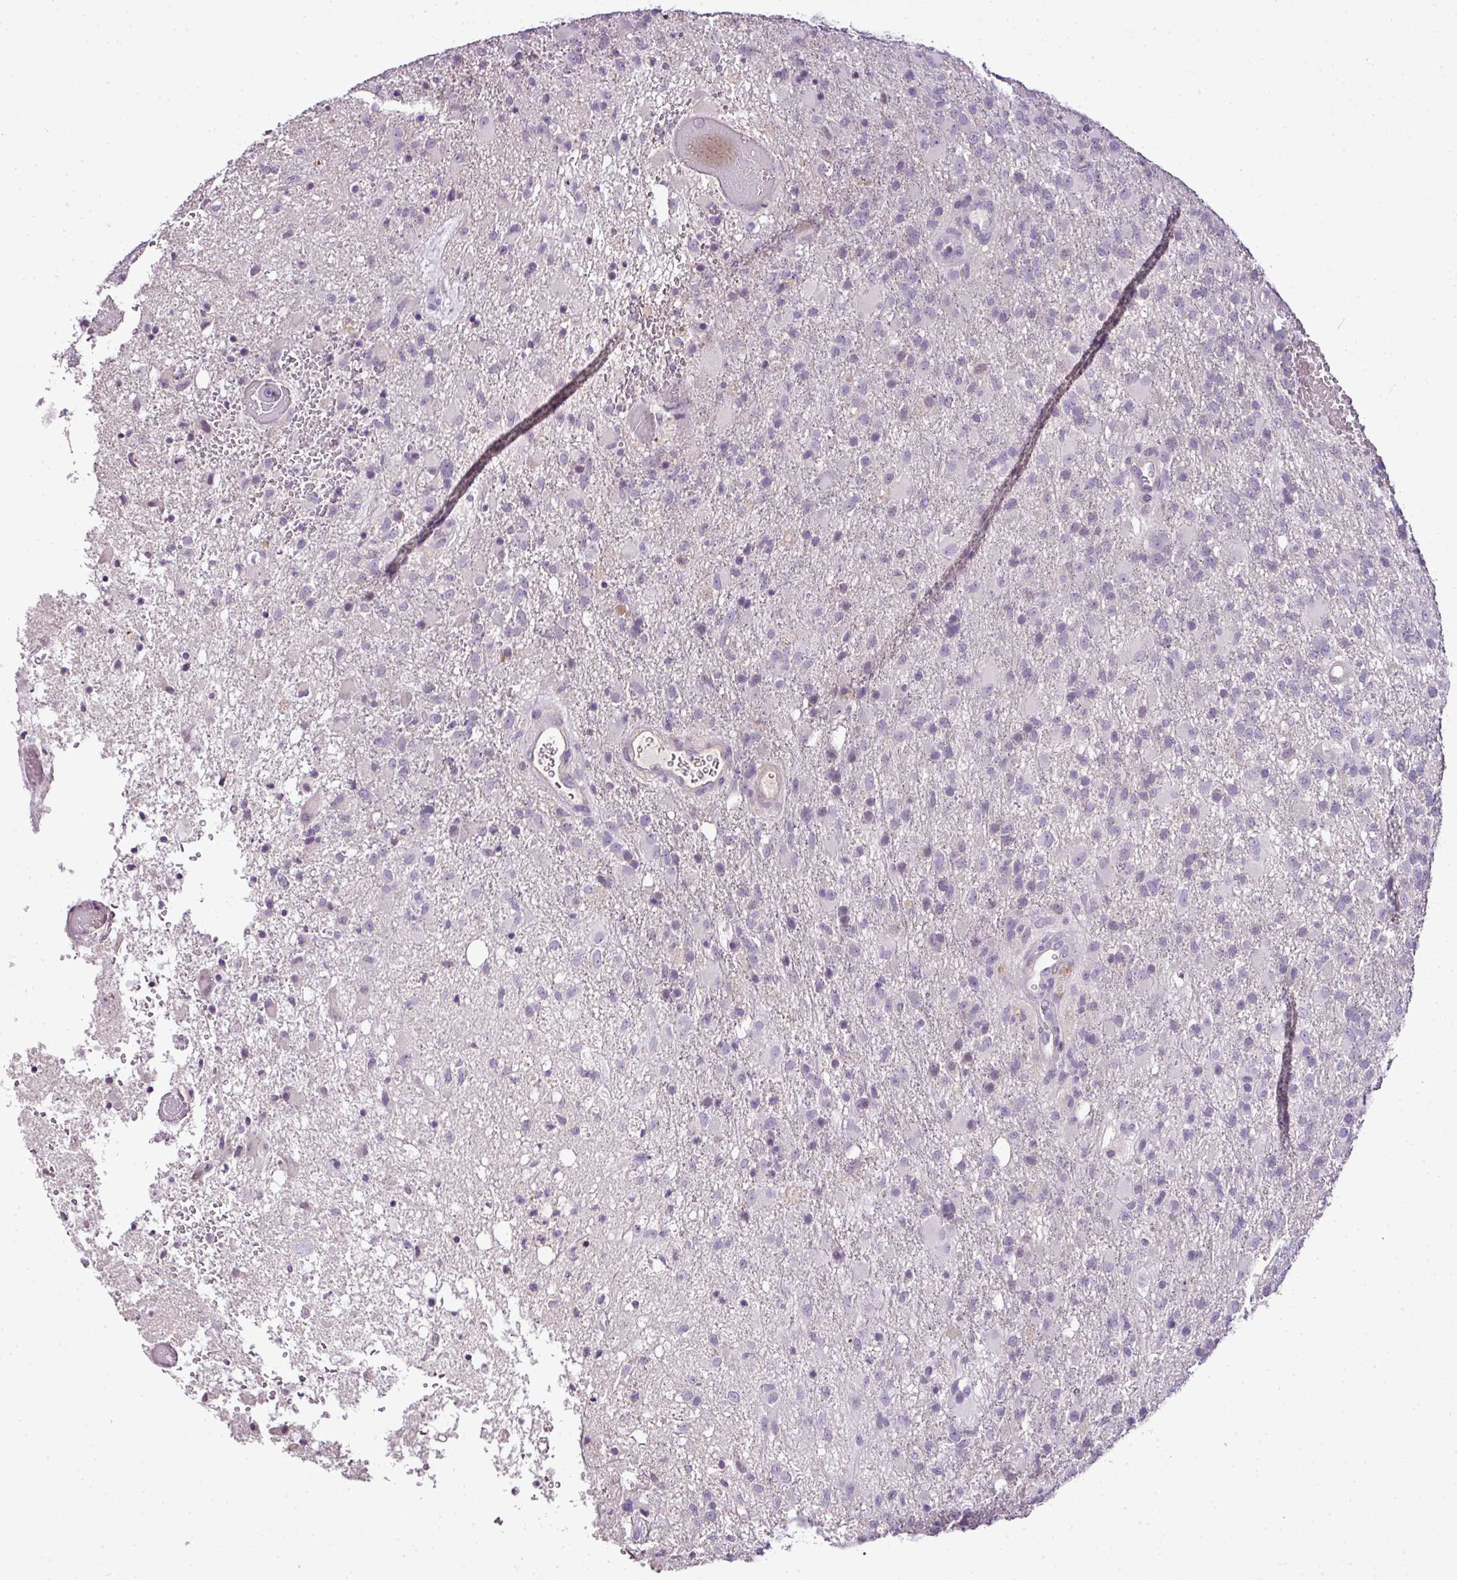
{"staining": {"intensity": "negative", "quantity": "none", "location": "none"}, "tissue": "glioma", "cell_type": "Tumor cells", "image_type": "cancer", "snomed": [{"axis": "morphology", "description": "Glioma, malignant, High grade"}, {"axis": "topography", "description": "Brain"}], "caption": "An IHC image of glioma is shown. There is no staining in tumor cells of glioma.", "gene": "TEX30", "patient": {"sex": "female", "age": 74}}